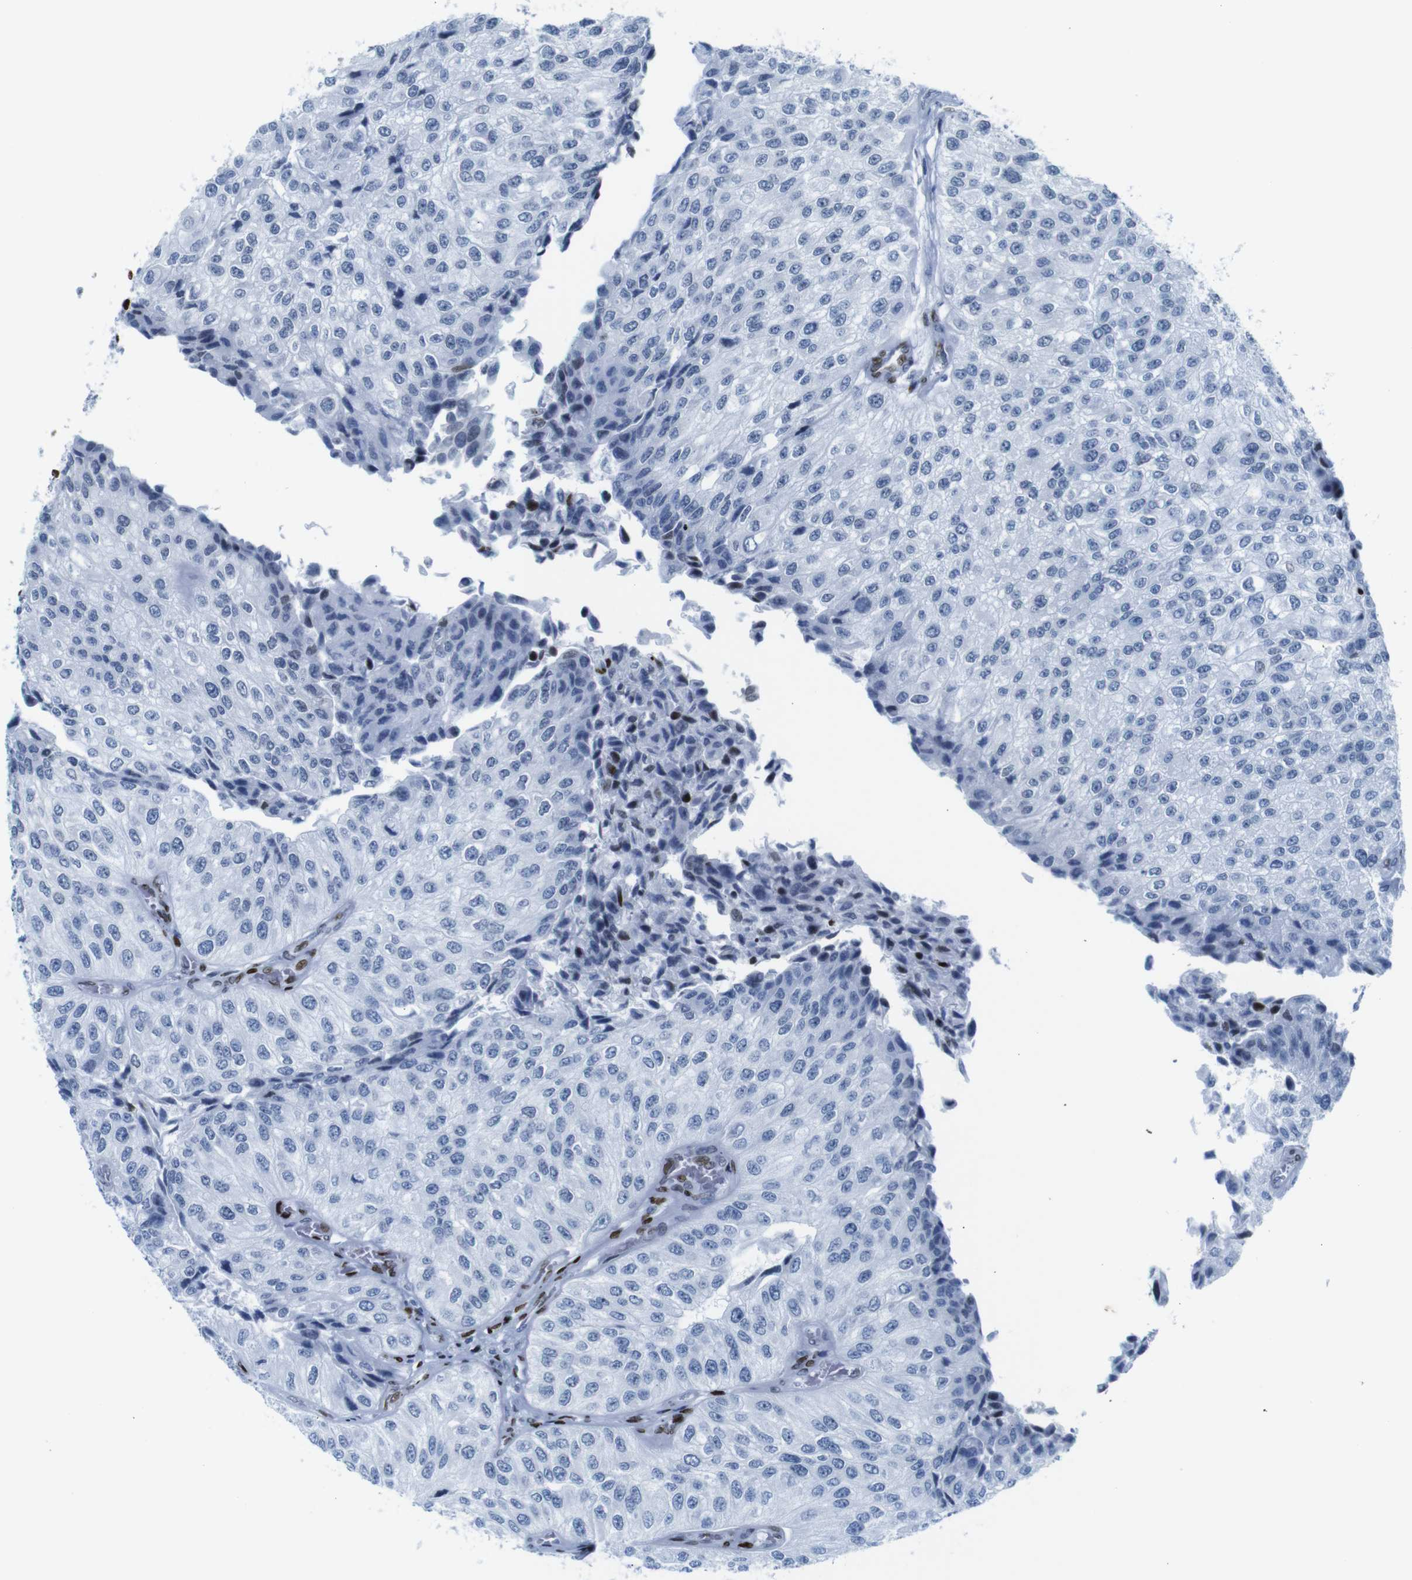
{"staining": {"intensity": "negative", "quantity": "none", "location": "none"}, "tissue": "urothelial cancer", "cell_type": "Tumor cells", "image_type": "cancer", "snomed": [{"axis": "morphology", "description": "Urothelial carcinoma, High grade"}, {"axis": "topography", "description": "Kidney"}, {"axis": "topography", "description": "Urinary bladder"}], "caption": "Immunohistochemical staining of urothelial cancer displays no significant expression in tumor cells. The staining was performed using DAB (3,3'-diaminobenzidine) to visualize the protein expression in brown, while the nuclei were stained in blue with hematoxylin (Magnification: 20x).", "gene": "NPIPB15", "patient": {"sex": "male", "age": 77}}